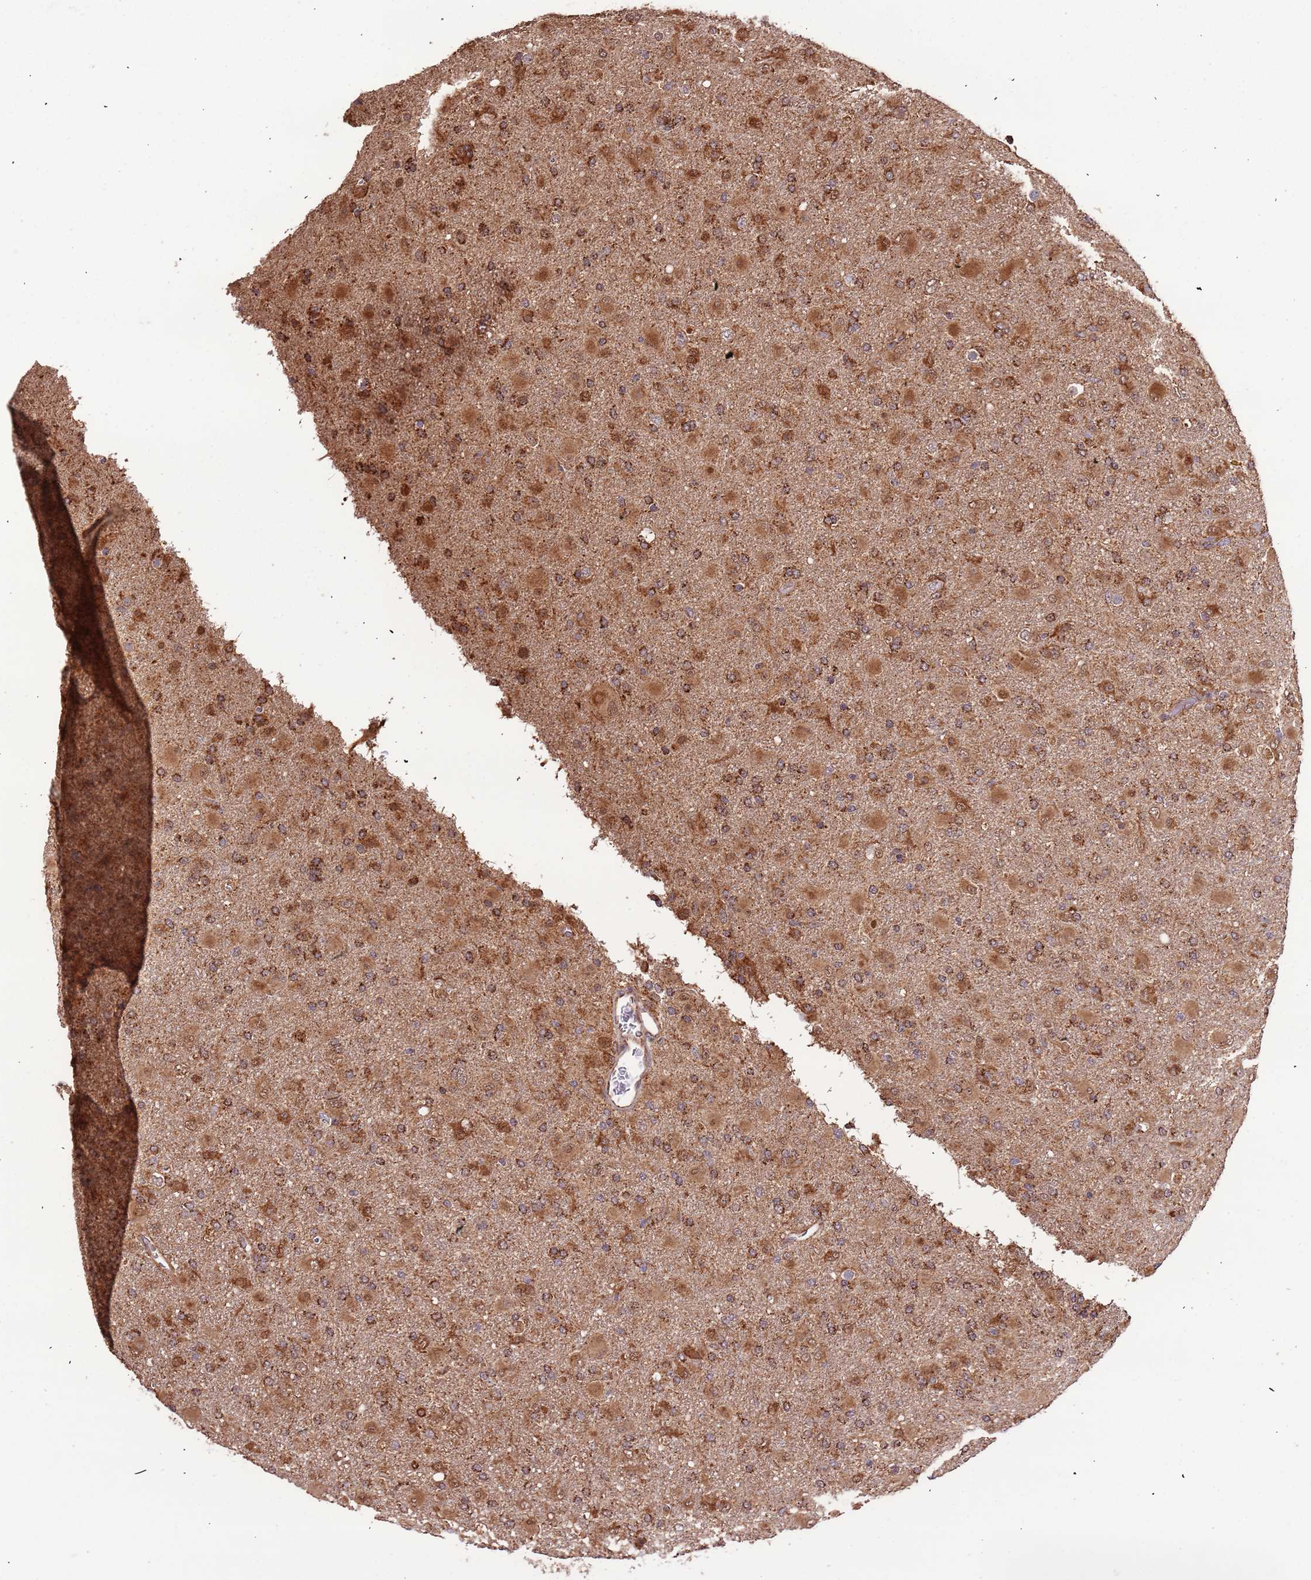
{"staining": {"intensity": "strong", "quantity": ">75%", "location": "cytoplasmic/membranous"}, "tissue": "glioma", "cell_type": "Tumor cells", "image_type": "cancer", "snomed": [{"axis": "morphology", "description": "Glioma, malignant, Low grade"}, {"axis": "topography", "description": "Brain"}], "caption": "Malignant glioma (low-grade) stained with immunohistochemistry (IHC) exhibits strong cytoplasmic/membranous expression in approximately >75% of tumor cells.", "gene": "IL17RD", "patient": {"sex": "male", "age": 65}}